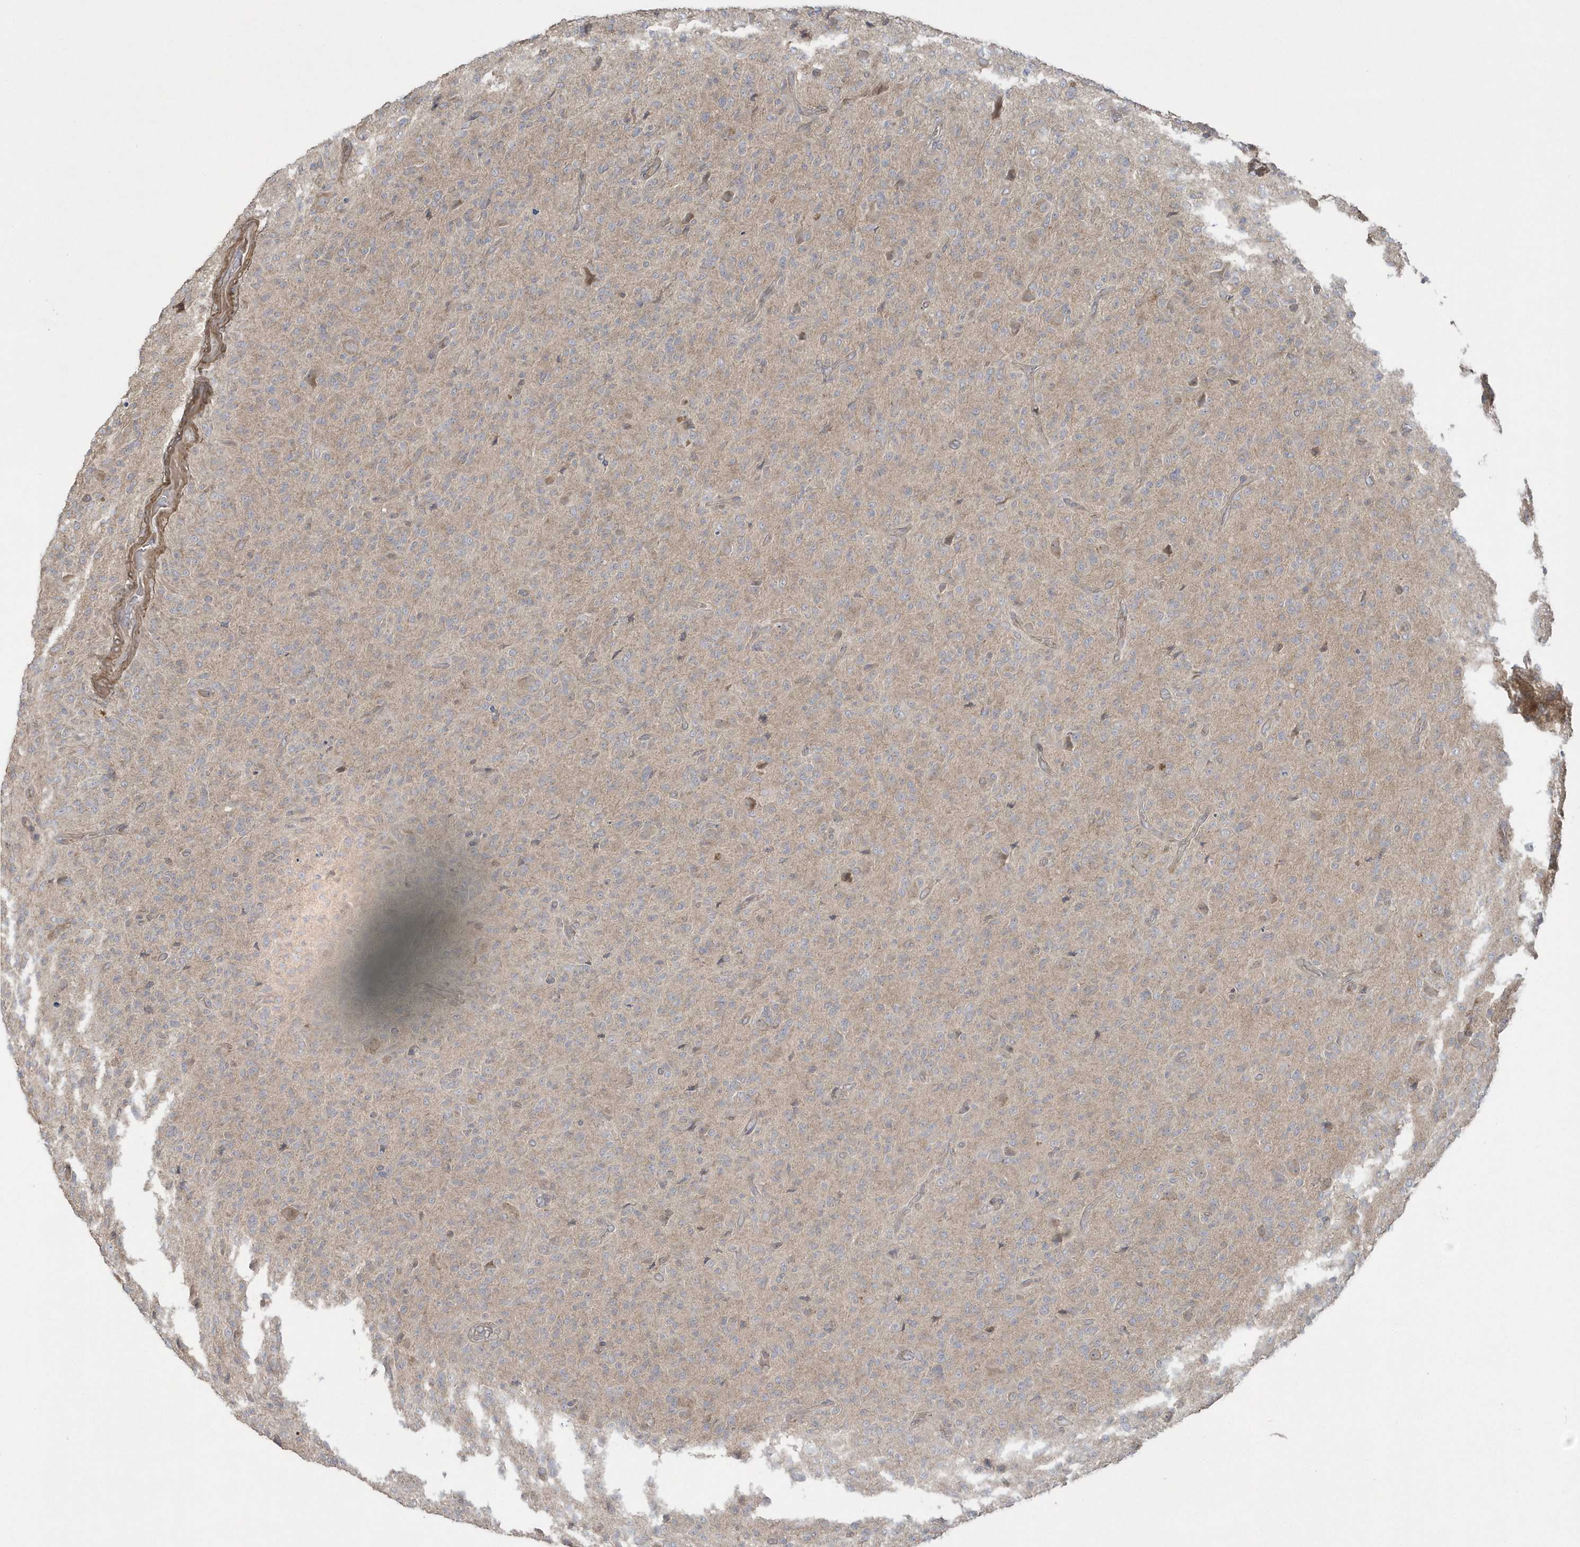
{"staining": {"intensity": "weak", "quantity": "<25%", "location": "cytoplasmic/membranous"}, "tissue": "glioma", "cell_type": "Tumor cells", "image_type": "cancer", "snomed": [{"axis": "morphology", "description": "Glioma, malignant, High grade"}, {"axis": "topography", "description": "Brain"}], "caption": "There is no significant expression in tumor cells of malignant high-grade glioma.", "gene": "ARMC8", "patient": {"sex": "female", "age": 57}}